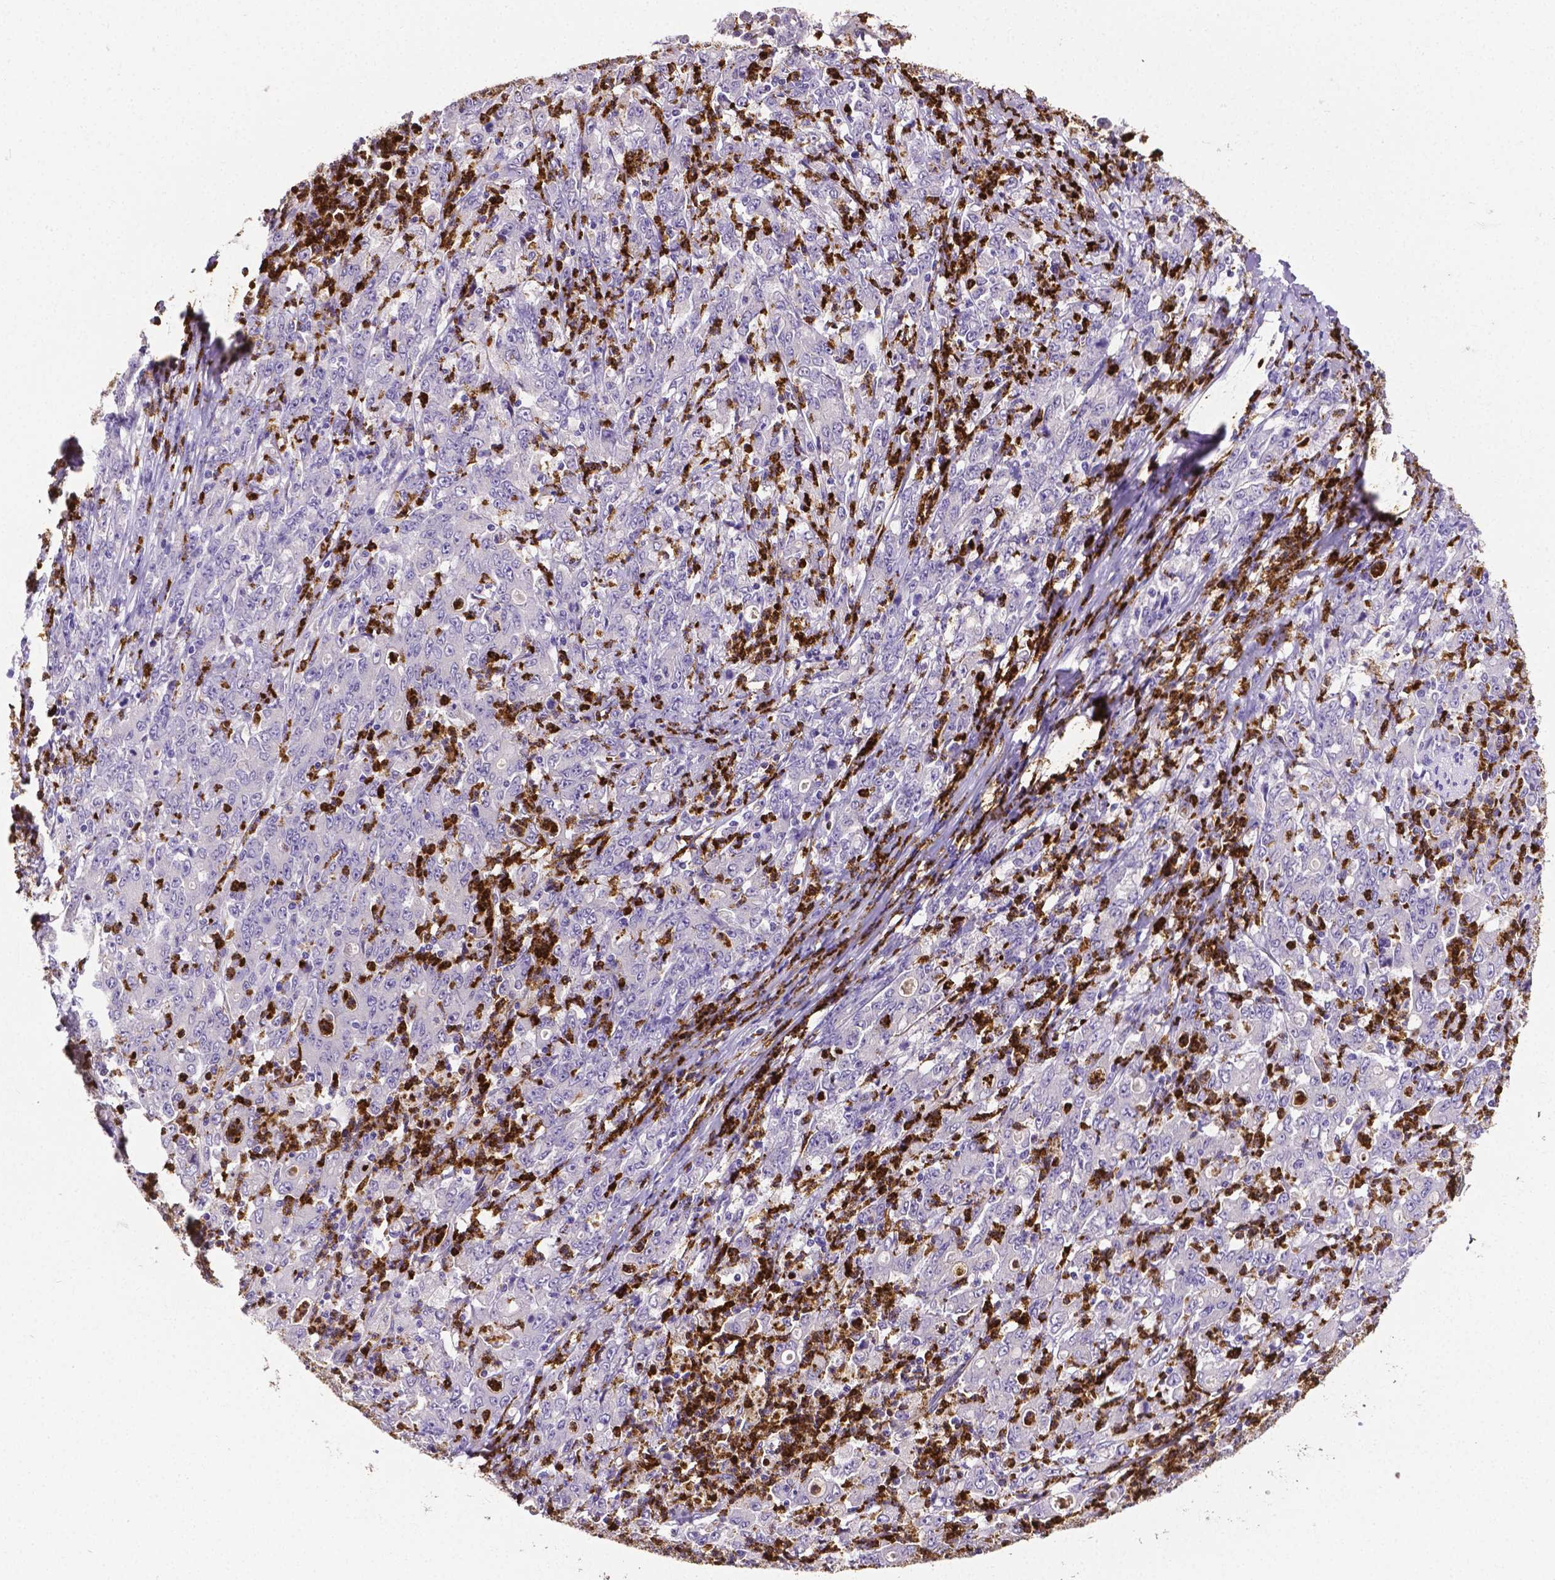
{"staining": {"intensity": "negative", "quantity": "none", "location": "none"}, "tissue": "stomach cancer", "cell_type": "Tumor cells", "image_type": "cancer", "snomed": [{"axis": "morphology", "description": "Adenocarcinoma, NOS"}, {"axis": "topography", "description": "Stomach, lower"}], "caption": "Immunohistochemistry (IHC) of stomach cancer (adenocarcinoma) shows no staining in tumor cells.", "gene": "MMP9", "patient": {"sex": "female", "age": 71}}